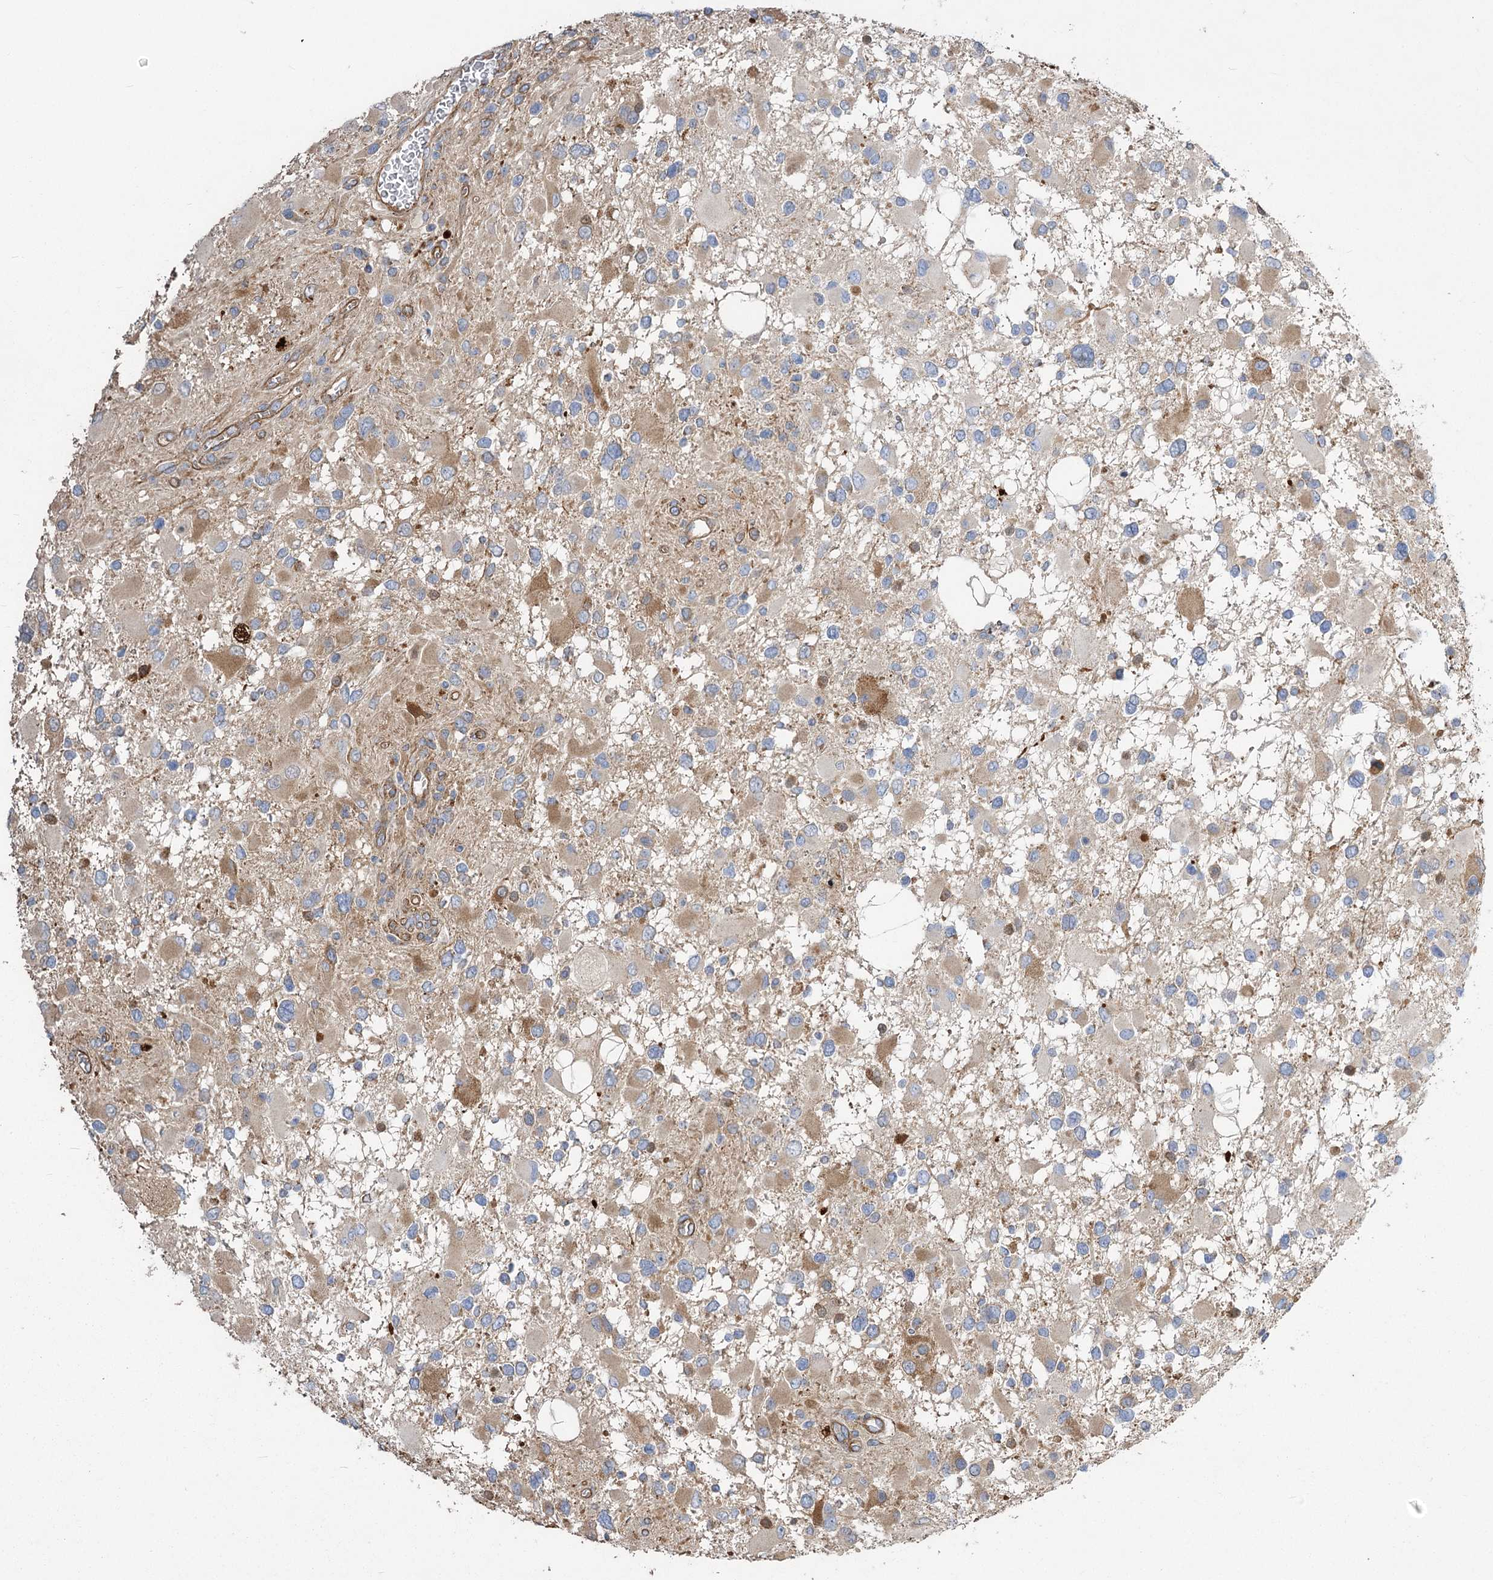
{"staining": {"intensity": "moderate", "quantity": "<25%", "location": "cytoplasmic/membranous"}, "tissue": "glioma", "cell_type": "Tumor cells", "image_type": "cancer", "snomed": [{"axis": "morphology", "description": "Glioma, malignant, High grade"}, {"axis": "topography", "description": "Brain"}], "caption": "Glioma tissue exhibits moderate cytoplasmic/membranous expression in approximately <25% of tumor cells, visualized by immunohistochemistry.", "gene": "RMDN2", "patient": {"sex": "male", "age": 53}}